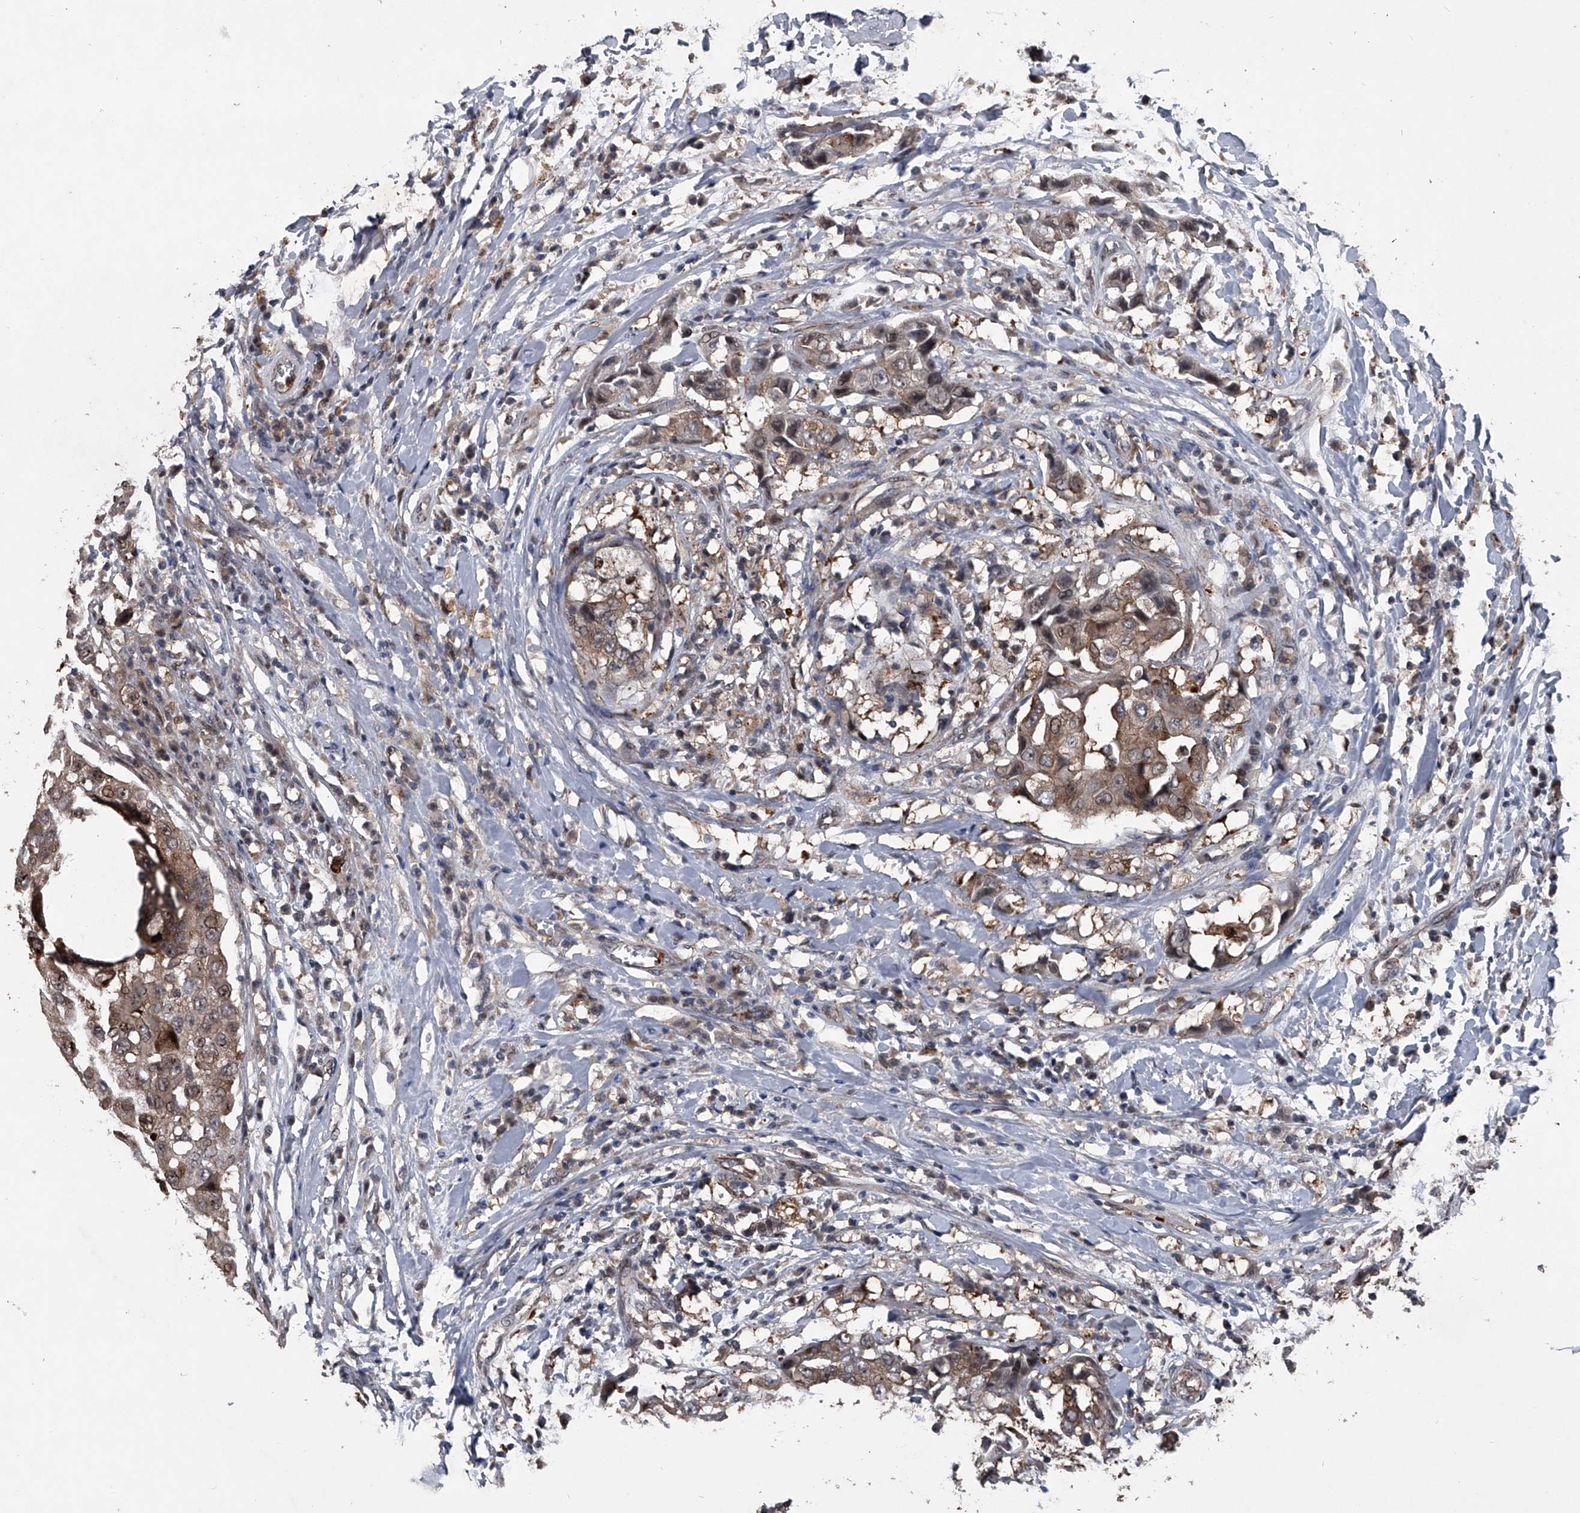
{"staining": {"intensity": "moderate", "quantity": ">75%", "location": "cytoplasmic/membranous"}, "tissue": "breast cancer", "cell_type": "Tumor cells", "image_type": "cancer", "snomed": [{"axis": "morphology", "description": "Duct carcinoma"}, {"axis": "topography", "description": "Breast"}], "caption": "Tumor cells display medium levels of moderate cytoplasmic/membranous staining in approximately >75% of cells in human intraductal carcinoma (breast).", "gene": "MAPKAP1", "patient": {"sex": "female", "age": 27}}